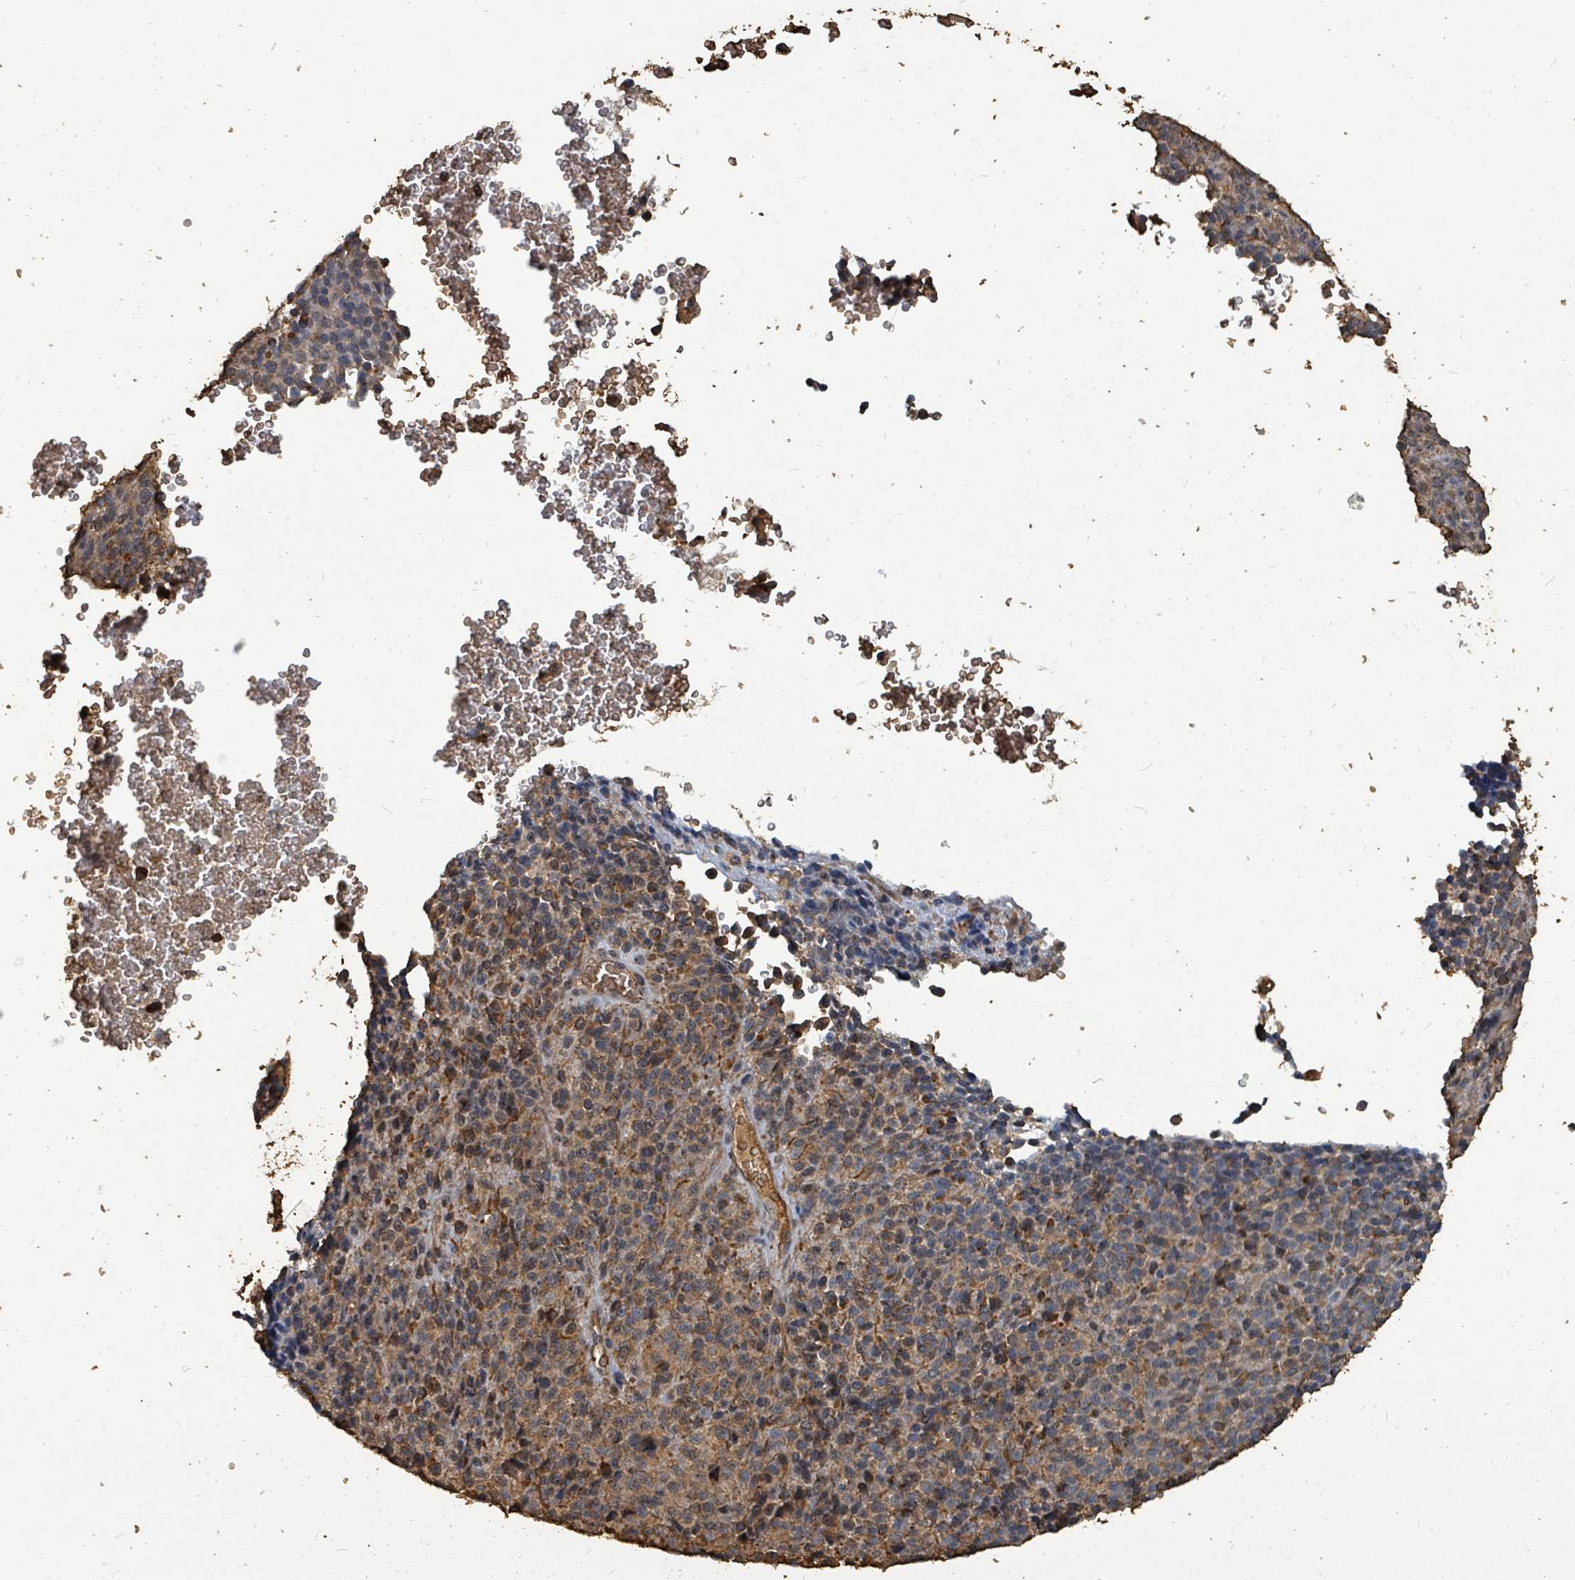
{"staining": {"intensity": "moderate", "quantity": "25%-75%", "location": "cytoplasmic/membranous"}, "tissue": "melanoma", "cell_type": "Tumor cells", "image_type": "cancer", "snomed": [{"axis": "morphology", "description": "Malignant melanoma, Metastatic site"}, {"axis": "topography", "description": "Brain"}], "caption": "Tumor cells exhibit moderate cytoplasmic/membranous expression in about 25%-75% of cells in melanoma.", "gene": "C6orf52", "patient": {"sex": "female", "age": 56}}